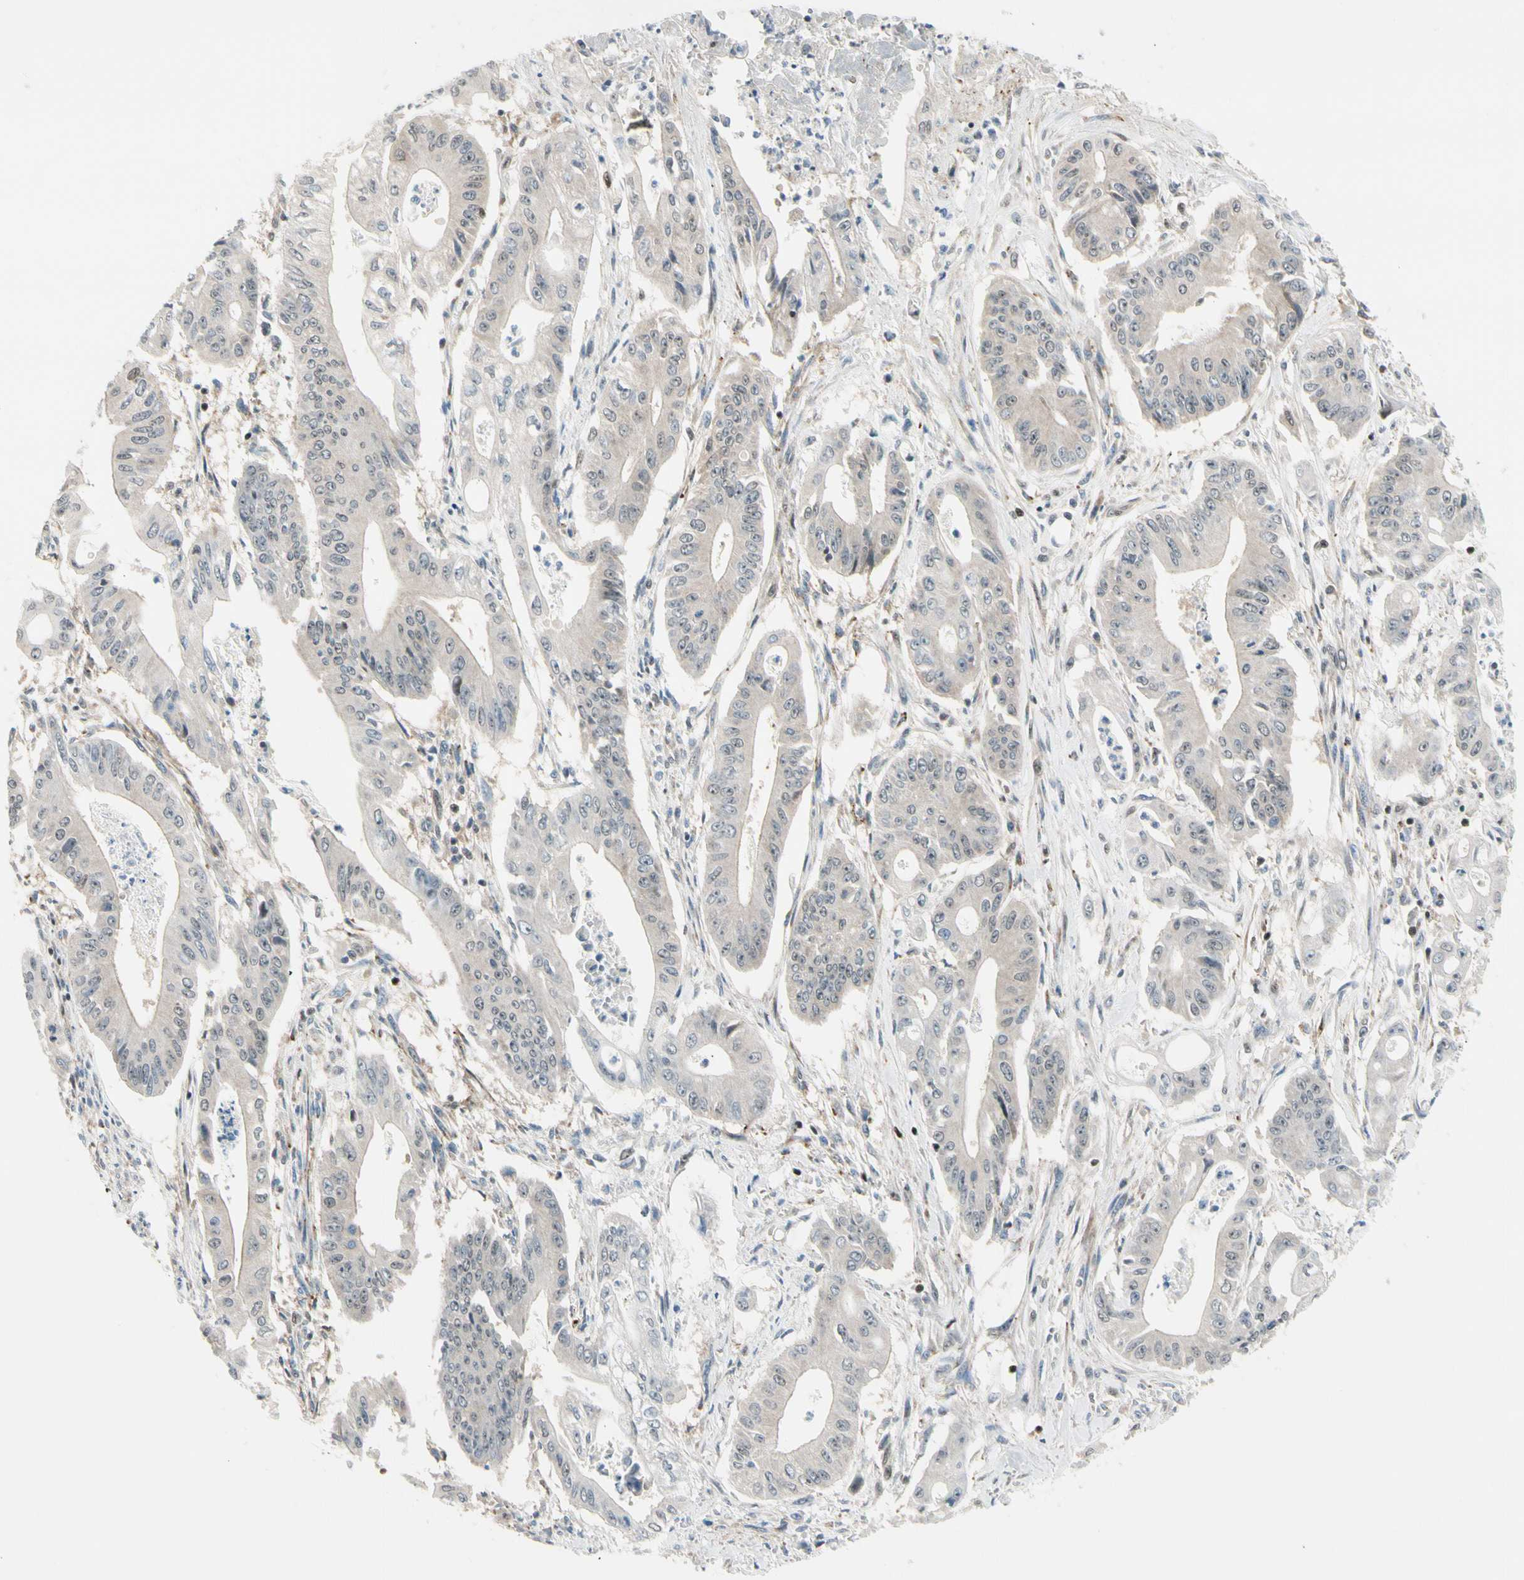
{"staining": {"intensity": "negative", "quantity": "none", "location": "none"}, "tissue": "pancreatic cancer", "cell_type": "Tumor cells", "image_type": "cancer", "snomed": [{"axis": "morphology", "description": "Normal tissue, NOS"}, {"axis": "topography", "description": "Lymph node"}], "caption": "Tumor cells are negative for brown protein staining in pancreatic cancer. (Stains: DAB immunohistochemistry with hematoxylin counter stain, Microscopy: brightfield microscopy at high magnification).", "gene": "DAXX", "patient": {"sex": "male", "age": 62}}